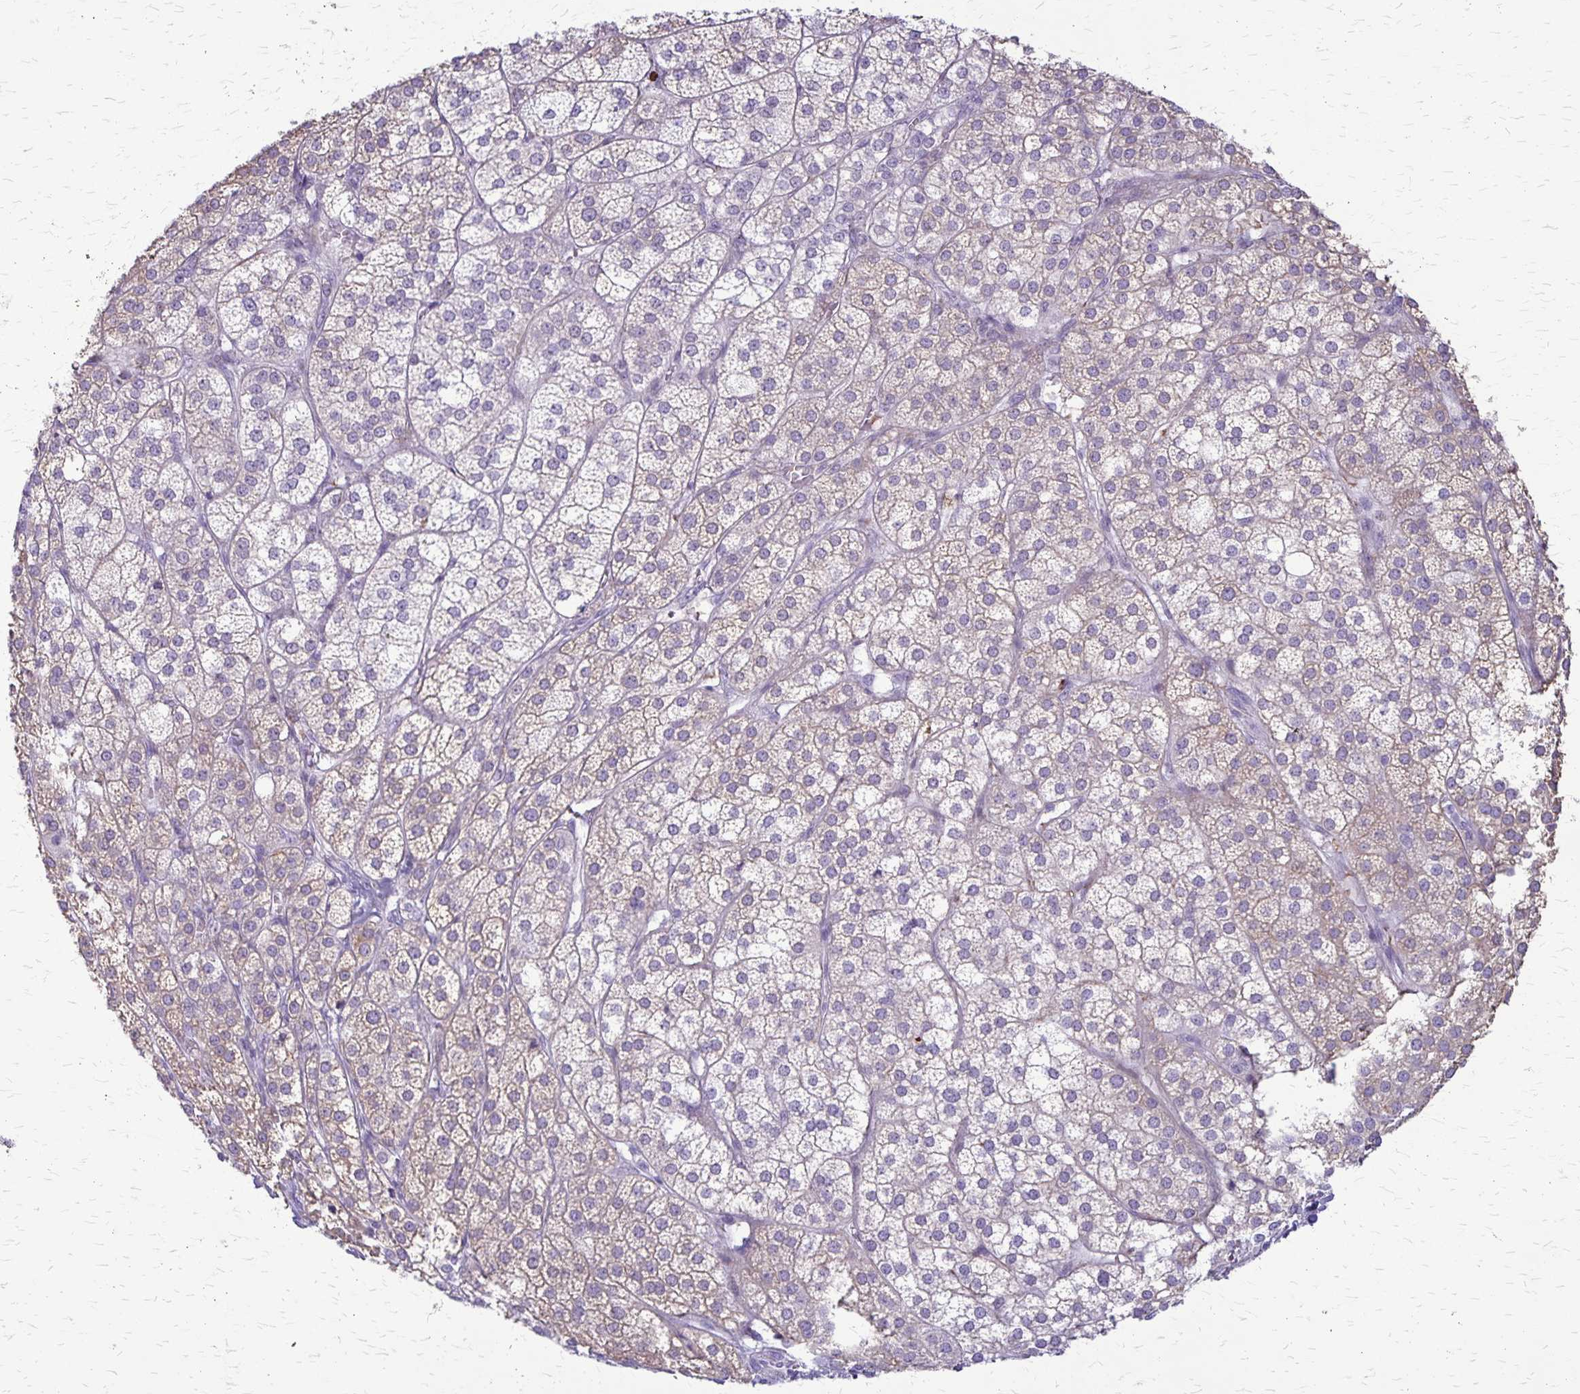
{"staining": {"intensity": "moderate", "quantity": "25%-75%", "location": "cytoplasmic/membranous"}, "tissue": "adrenal gland", "cell_type": "Glandular cells", "image_type": "normal", "snomed": [{"axis": "morphology", "description": "Normal tissue, NOS"}, {"axis": "topography", "description": "Adrenal gland"}], "caption": "Immunohistochemistry (IHC) (DAB (3,3'-diaminobenzidine)) staining of normal adrenal gland displays moderate cytoplasmic/membranous protein positivity in approximately 25%-75% of glandular cells. (DAB (3,3'-diaminobenzidine) IHC, brown staining for protein, blue staining for nuclei).", "gene": "GP9", "patient": {"sex": "female", "age": 60}}